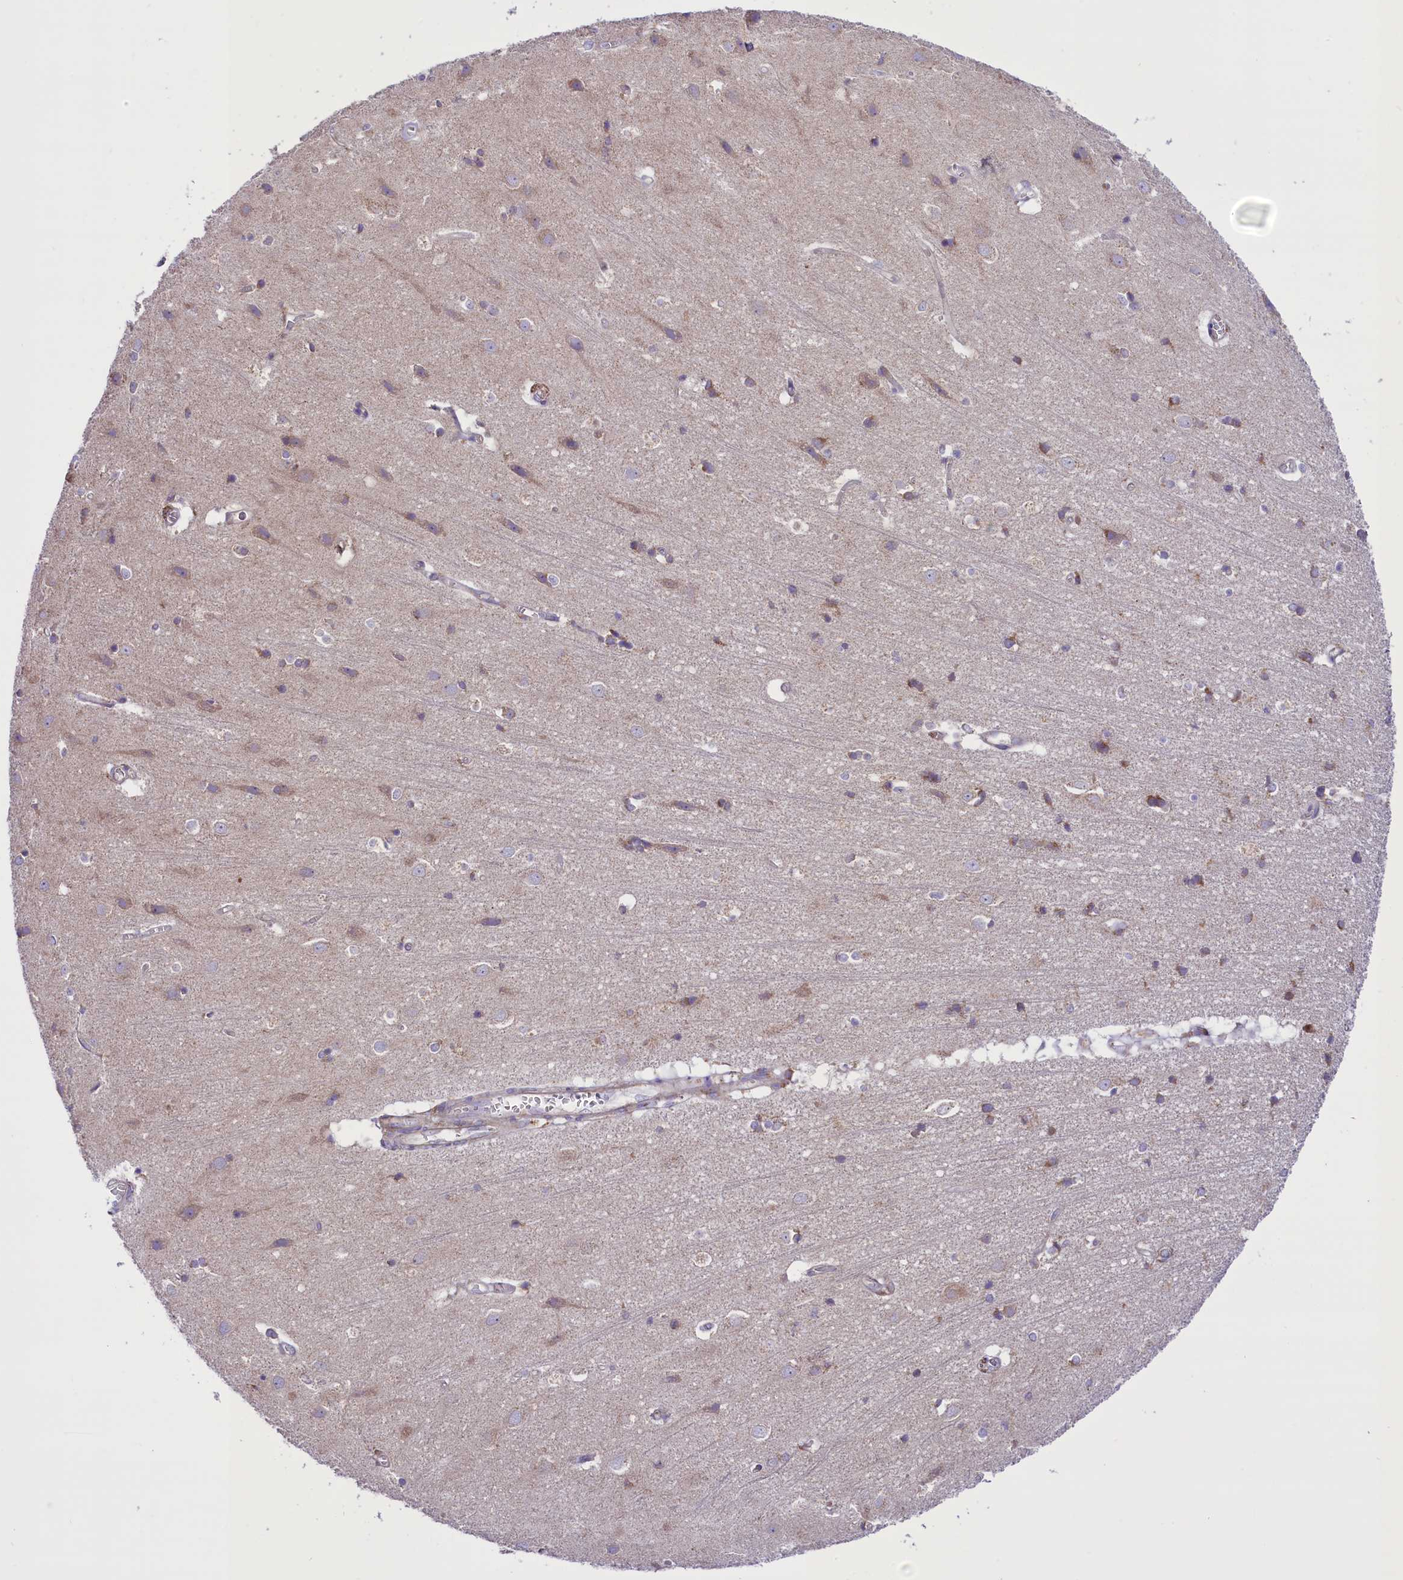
{"staining": {"intensity": "weak", "quantity": ">75%", "location": "cytoplasmic/membranous"}, "tissue": "cerebral cortex", "cell_type": "Endothelial cells", "image_type": "normal", "snomed": [{"axis": "morphology", "description": "Normal tissue, NOS"}, {"axis": "topography", "description": "Cerebral cortex"}], "caption": "A photomicrograph of human cerebral cortex stained for a protein reveals weak cytoplasmic/membranous brown staining in endothelial cells.", "gene": "PTPRU", "patient": {"sex": "male", "age": 54}}